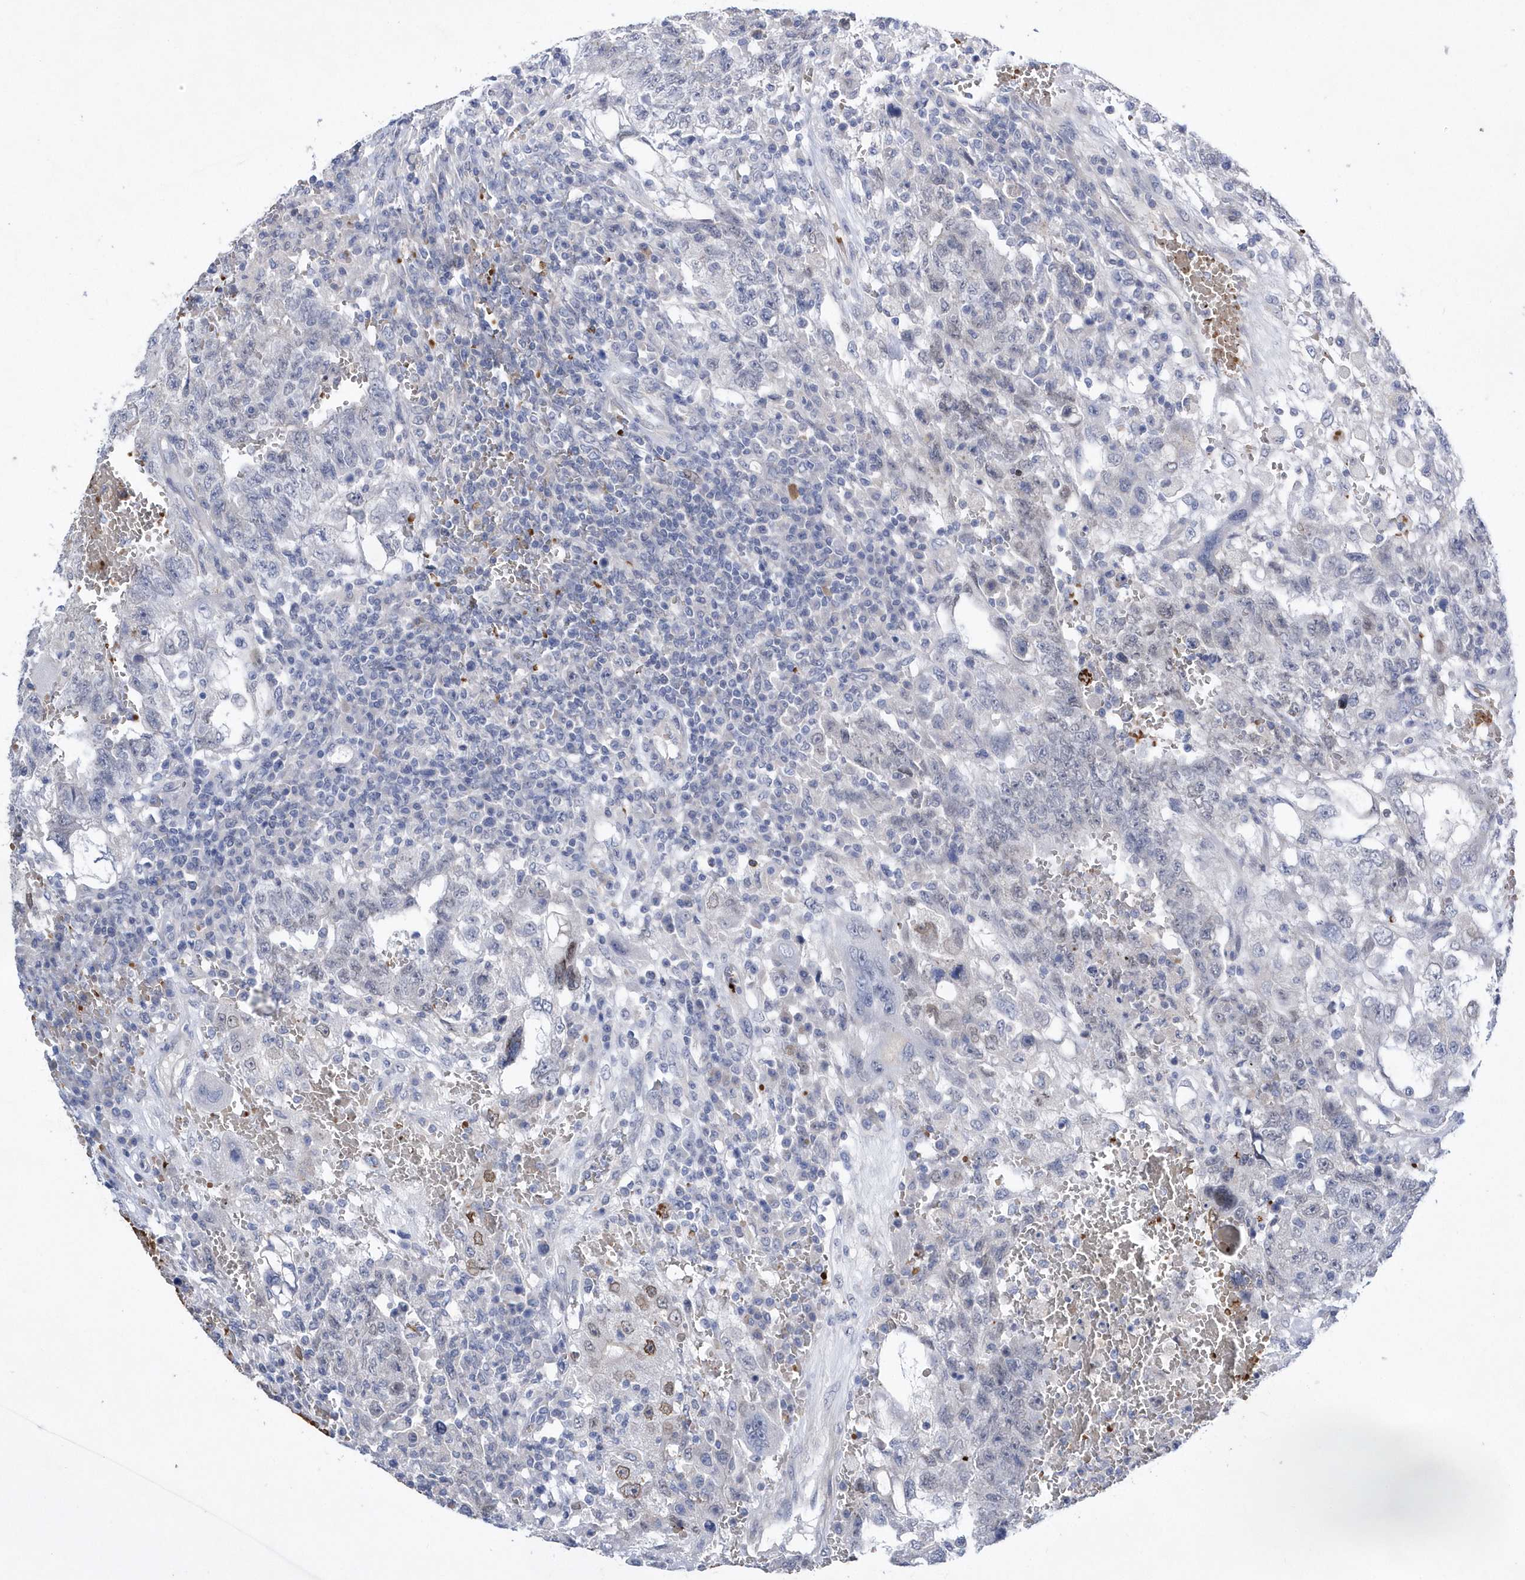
{"staining": {"intensity": "negative", "quantity": "none", "location": "none"}, "tissue": "testis cancer", "cell_type": "Tumor cells", "image_type": "cancer", "snomed": [{"axis": "morphology", "description": "Carcinoma, Embryonal, NOS"}, {"axis": "topography", "description": "Testis"}], "caption": "Protein analysis of testis embryonal carcinoma exhibits no significant staining in tumor cells.", "gene": "ZNF875", "patient": {"sex": "male", "age": 26}}